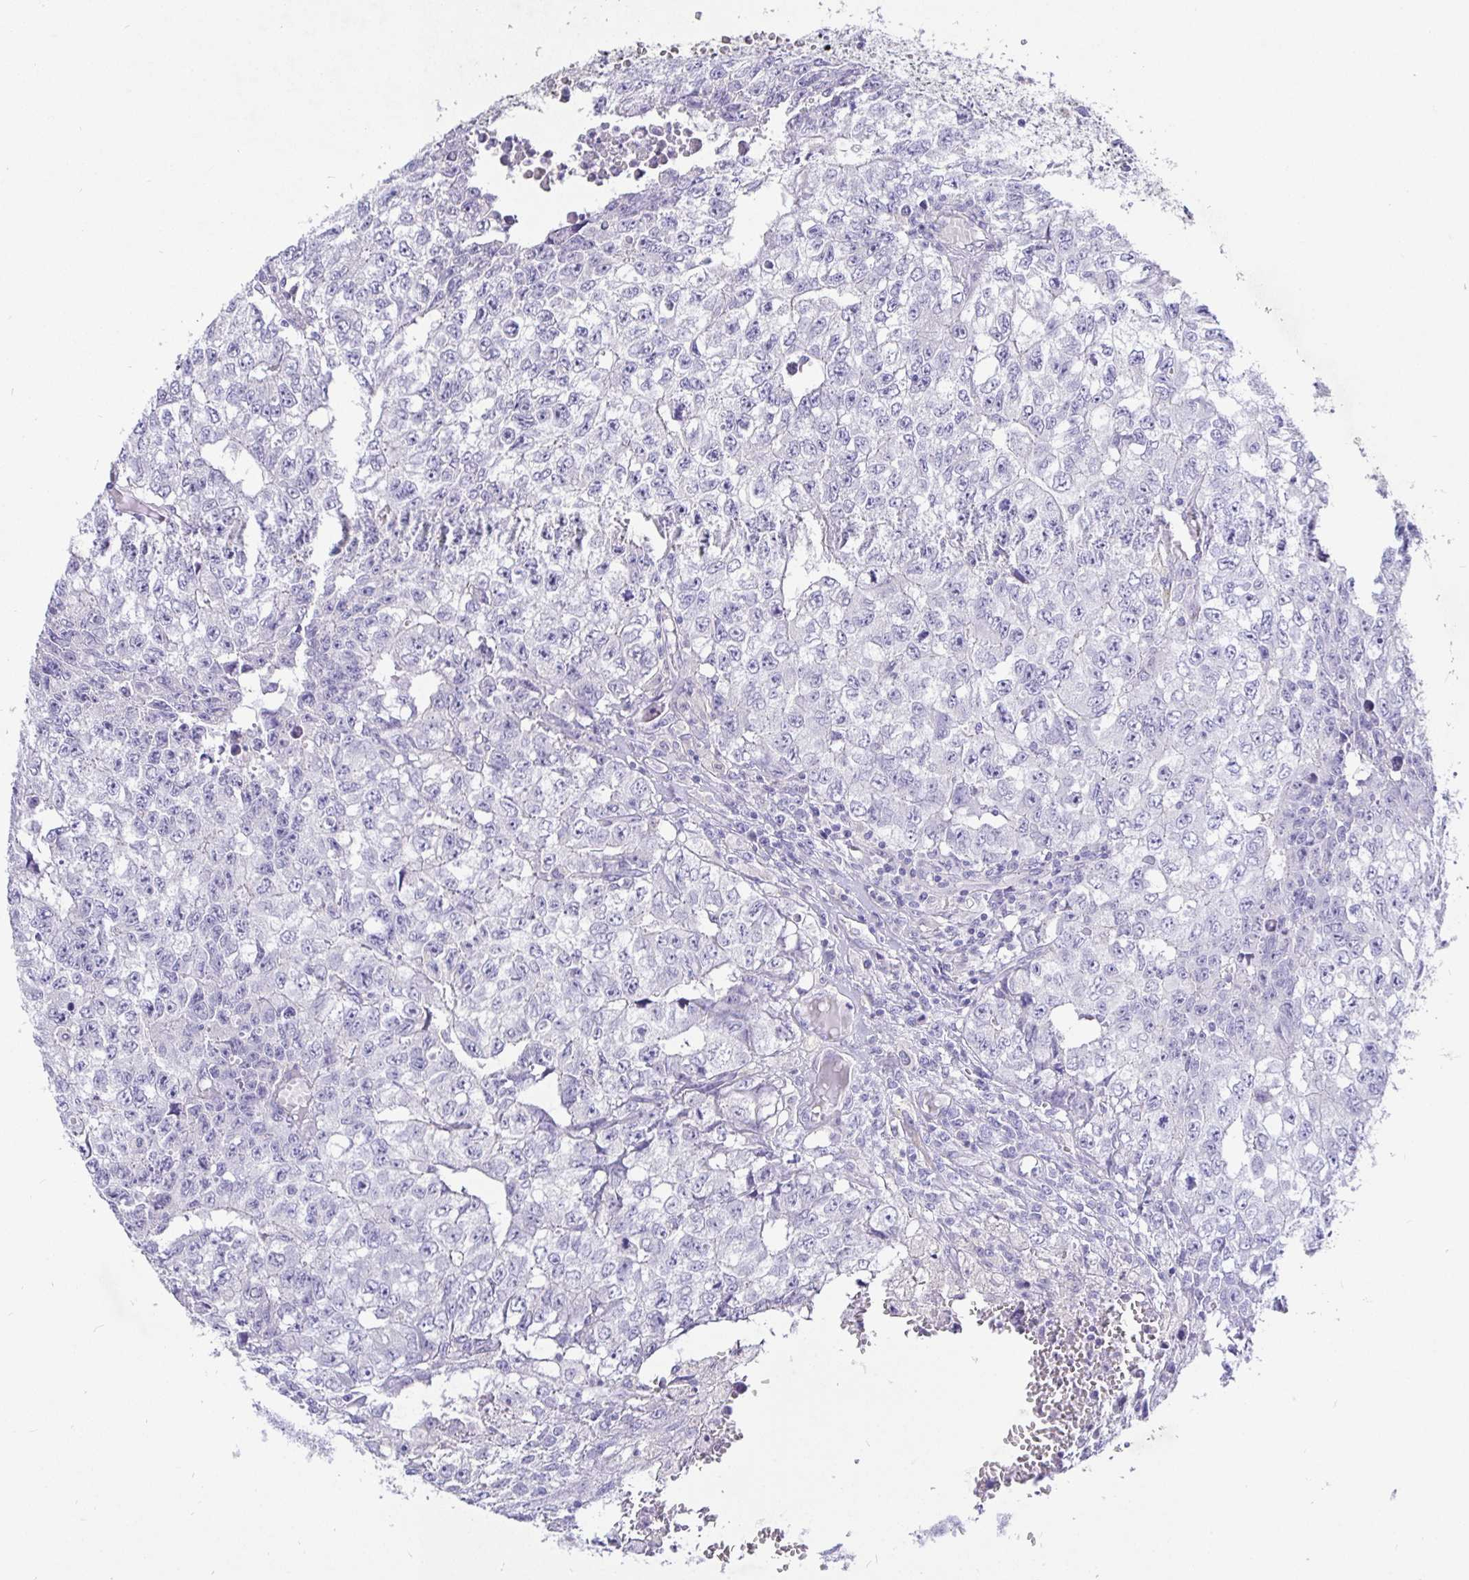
{"staining": {"intensity": "negative", "quantity": "none", "location": "none"}, "tissue": "testis cancer", "cell_type": "Tumor cells", "image_type": "cancer", "snomed": [{"axis": "morphology", "description": "Carcinoma, Embryonal, NOS"}, {"axis": "morphology", "description": "Teratoma, malignant, NOS"}, {"axis": "topography", "description": "Testis"}], "caption": "Tumor cells are negative for brown protein staining in testis cancer (teratoma (malignant)).", "gene": "TPTE", "patient": {"sex": "male", "age": 24}}